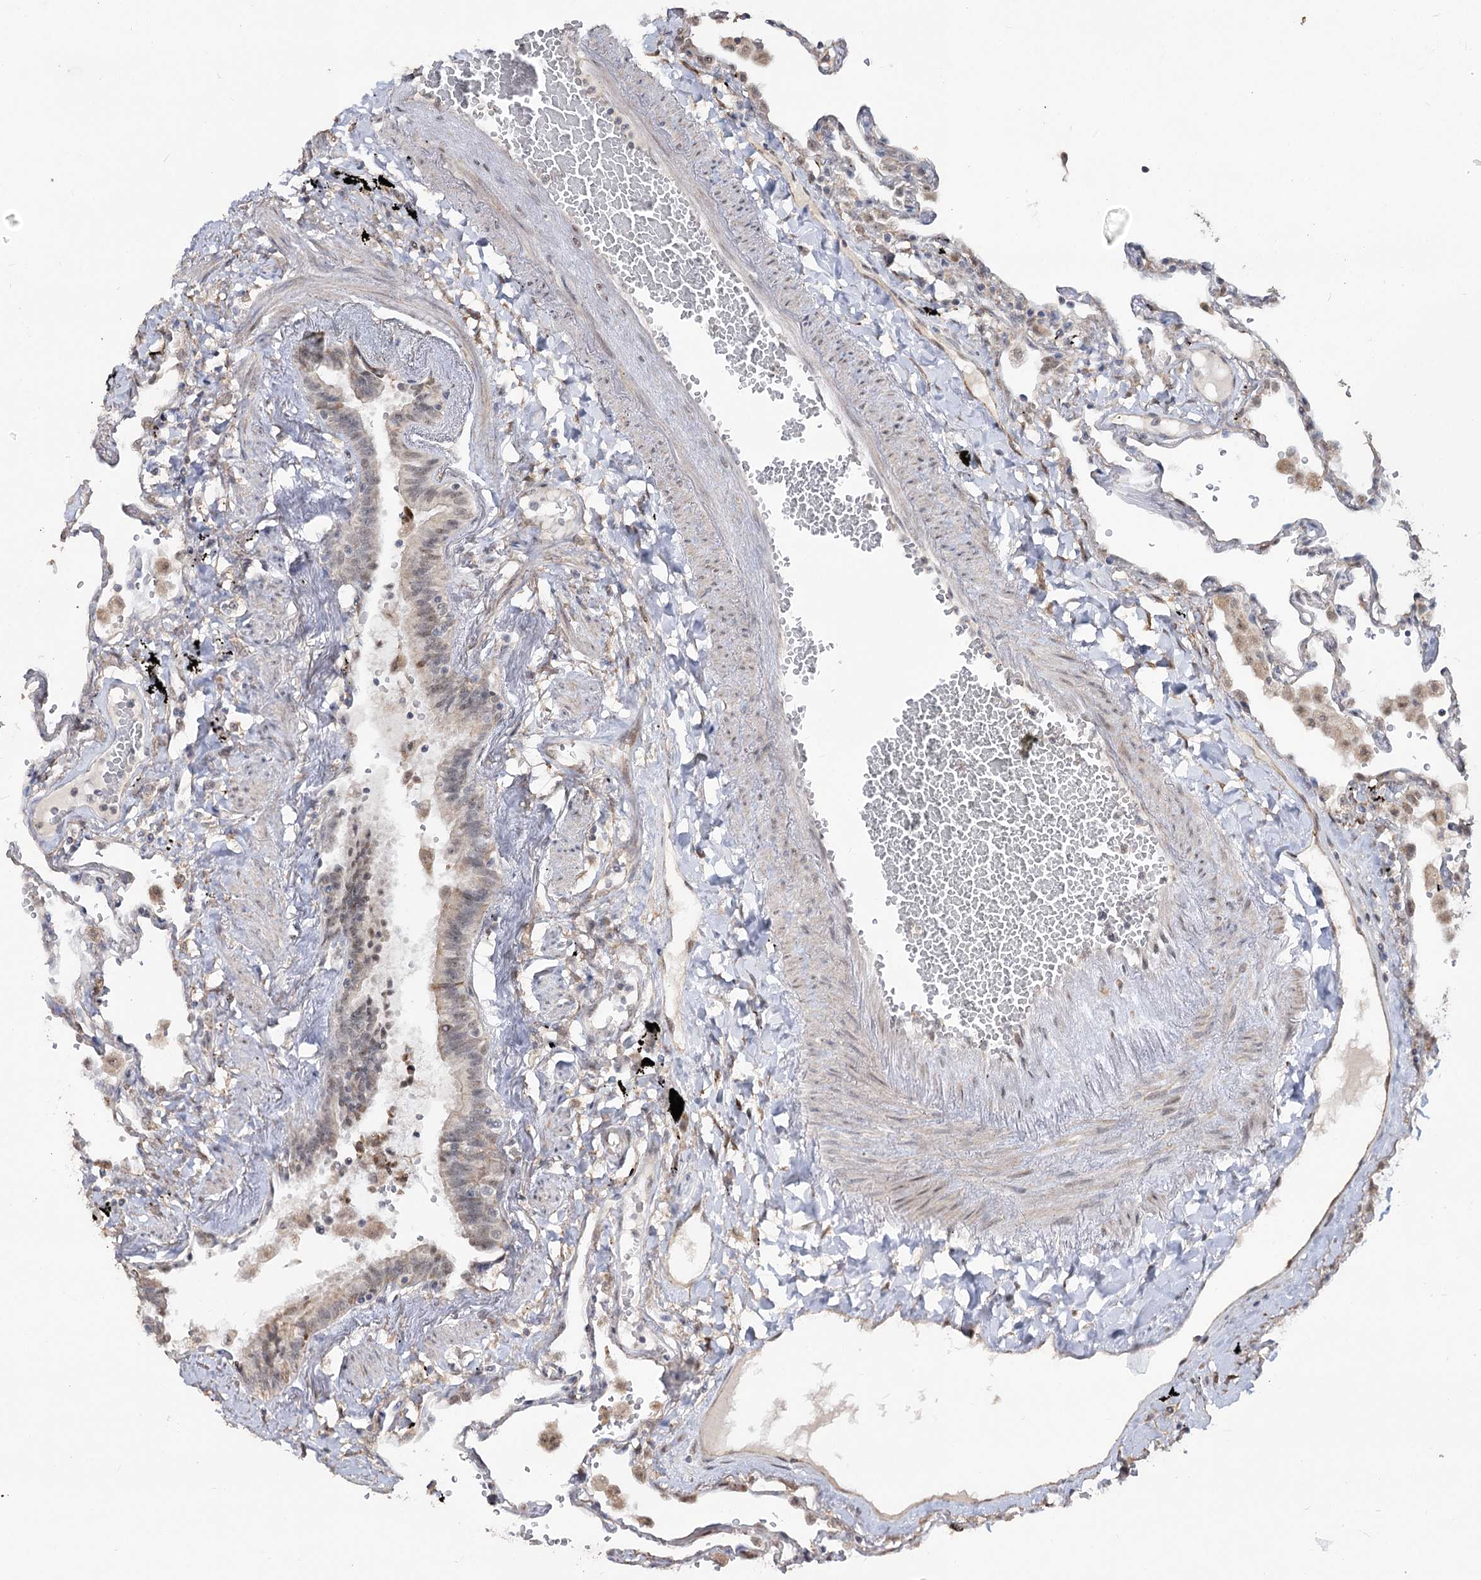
{"staining": {"intensity": "moderate", "quantity": "<25%", "location": "cytoplasmic/membranous"}, "tissue": "lung", "cell_type": "Alveolar cells", "image_type": "normal", "snomed": [{"axis": "morphology", "description": "Normal tissue, NOS"}, {"axis": "topography", "description": "Lung"}], "caption": "Protein staining of benign lung exhibits moderate cytoplasmic/membranous staining in approximately <25% of alveolar cells.", "gene": "RUFY4", "patient": {"sex": "female", "age": 67}}